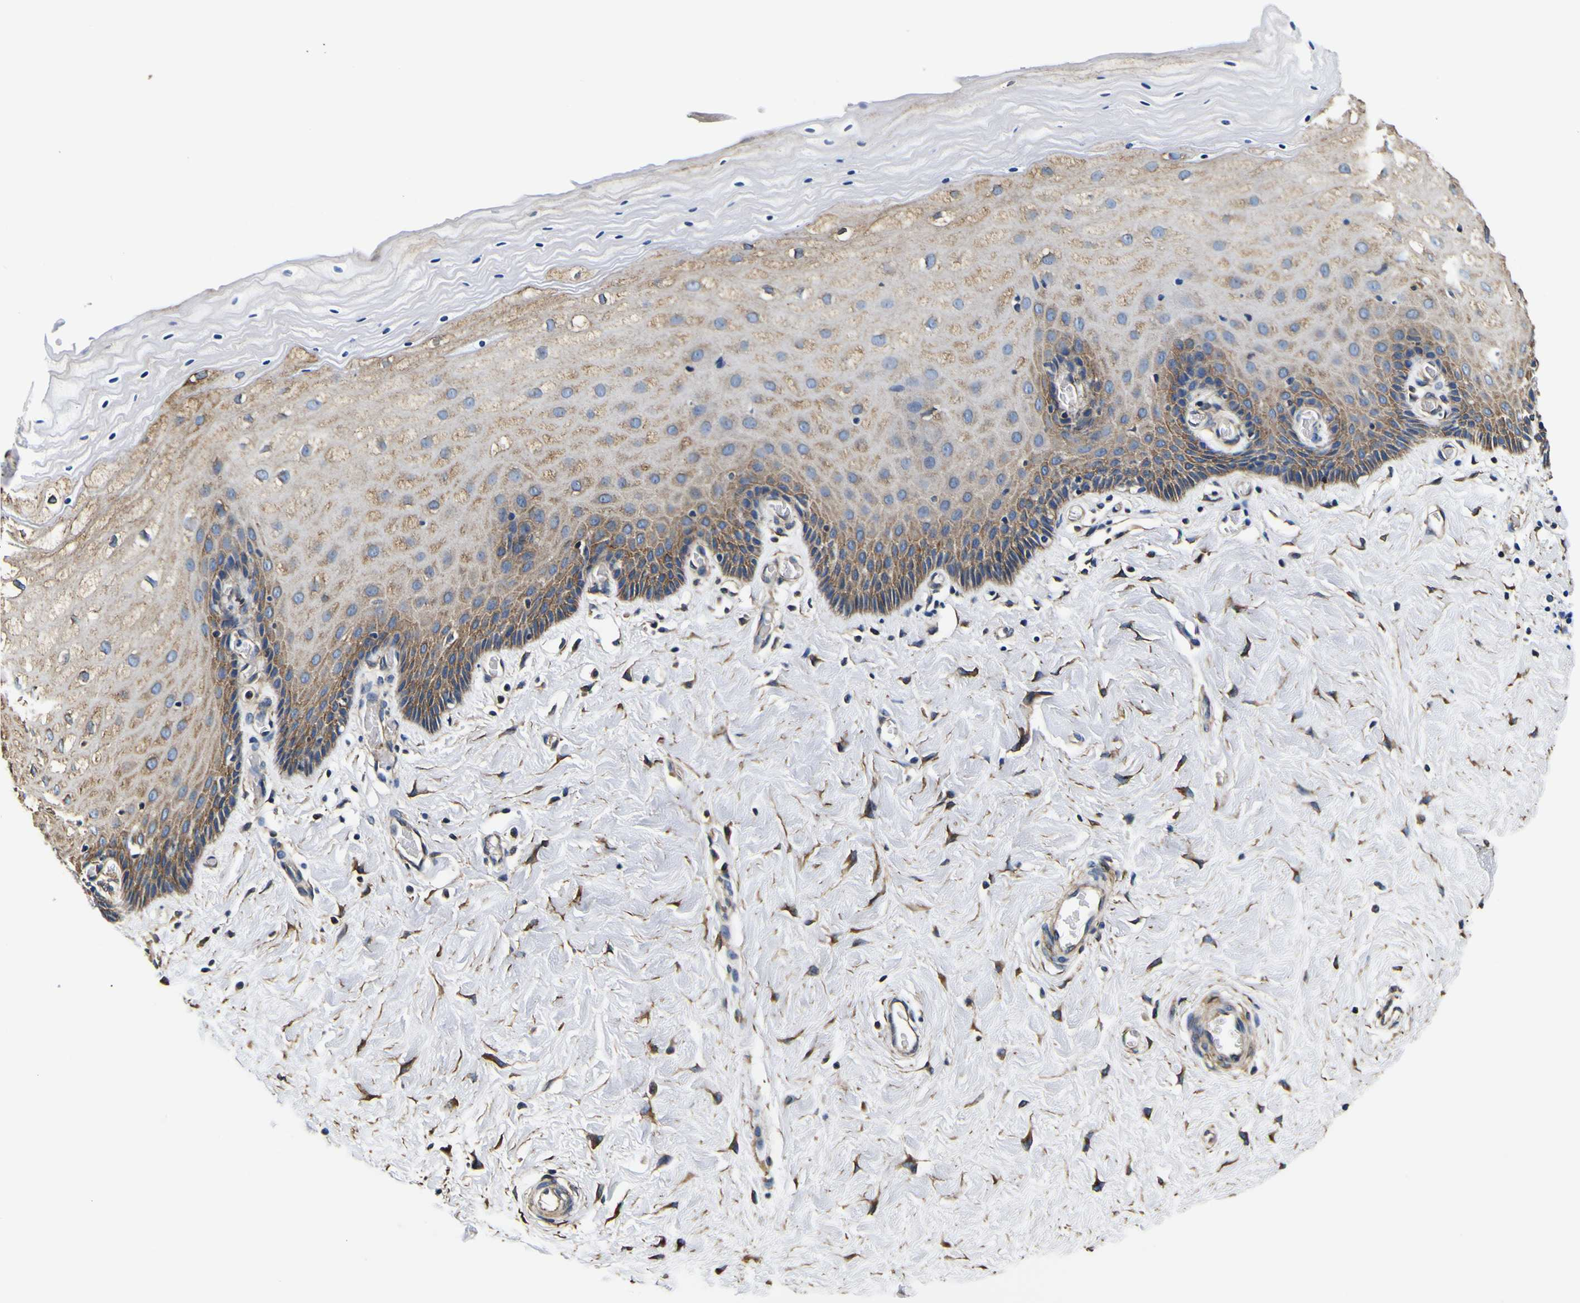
{"staining": {"intensity": "moderate", "quantity": "25%-75%", "location": "cytoplasmic/membranous"}, "tissue": "cervix", "cell_type": "Glandular cells", "image_type": "normal", "snomed": [{"axis": "morphology", "description": "Normal tissue, NOS"}, {"axis": "topography", "description": "Cervix"}], "caption": "This histopathology image demonstrates immunohistochemistry staining of benign cervix, with medium moderate cytoplasmic/membranous expression in about 25%-75% of glandular cells.", "gene": "TUBA1B", "patient": {"sex": "female", "age": 55}}